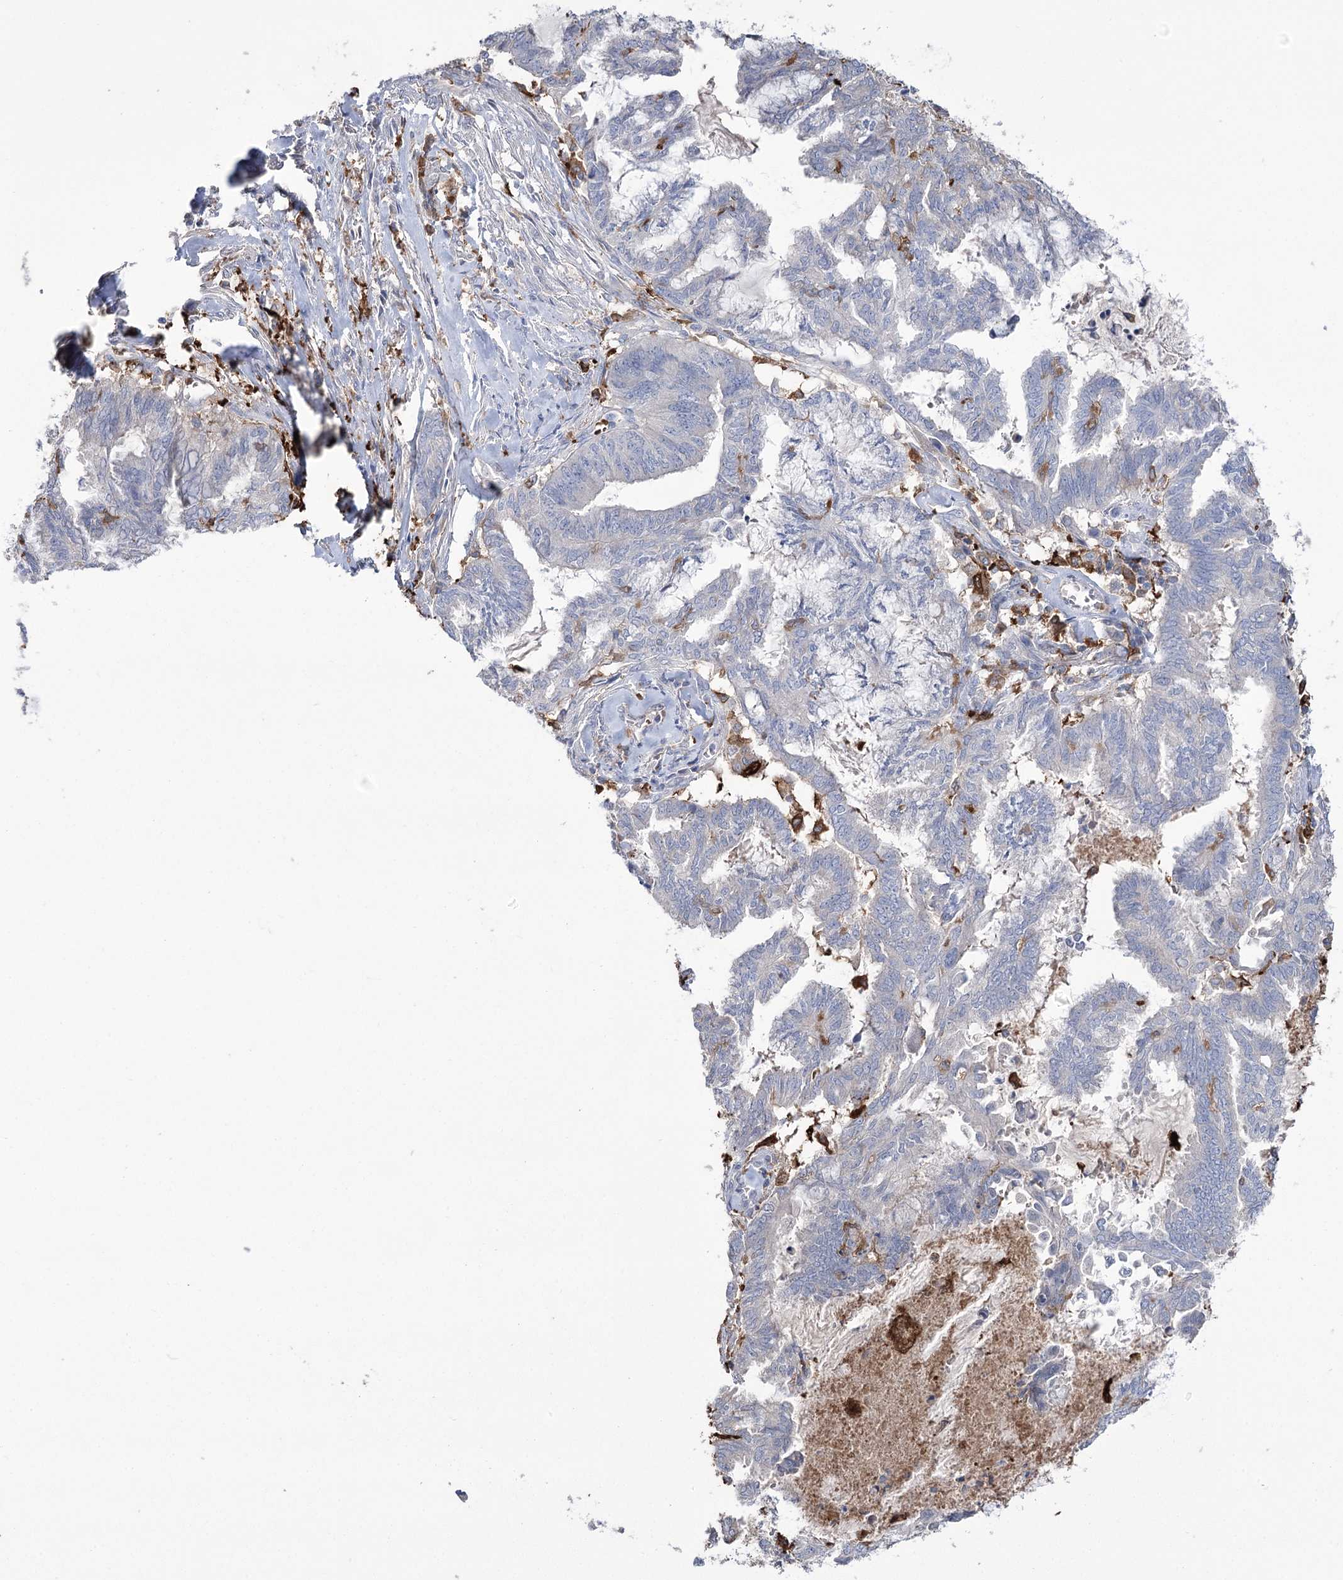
{"staining": {"intensity": "negative", "quantity": "none", "location": "none"}, "tissue": "endometrial cancer", "cell_type": "Tumor cells", "image_type": "cancer", "snomed": [{"axis": "morphology", "description": "Adenocarcinoma, NOS"}, {"axis": "topography", "description": "Endometrium"}], "caption": "Immunohistochemical staining of human endometrial adenocarcinoma reveals no significant expression in tumor cells. The staining was performed using DAB (3,3'-diaminobenzidine) to visualize the protein expression in brown, while the nuclei were stained in blue with hematoxylin (Magnification: 20x).", "gene": "ZNF622", "patient": {"sex": "female", "age": 86}}